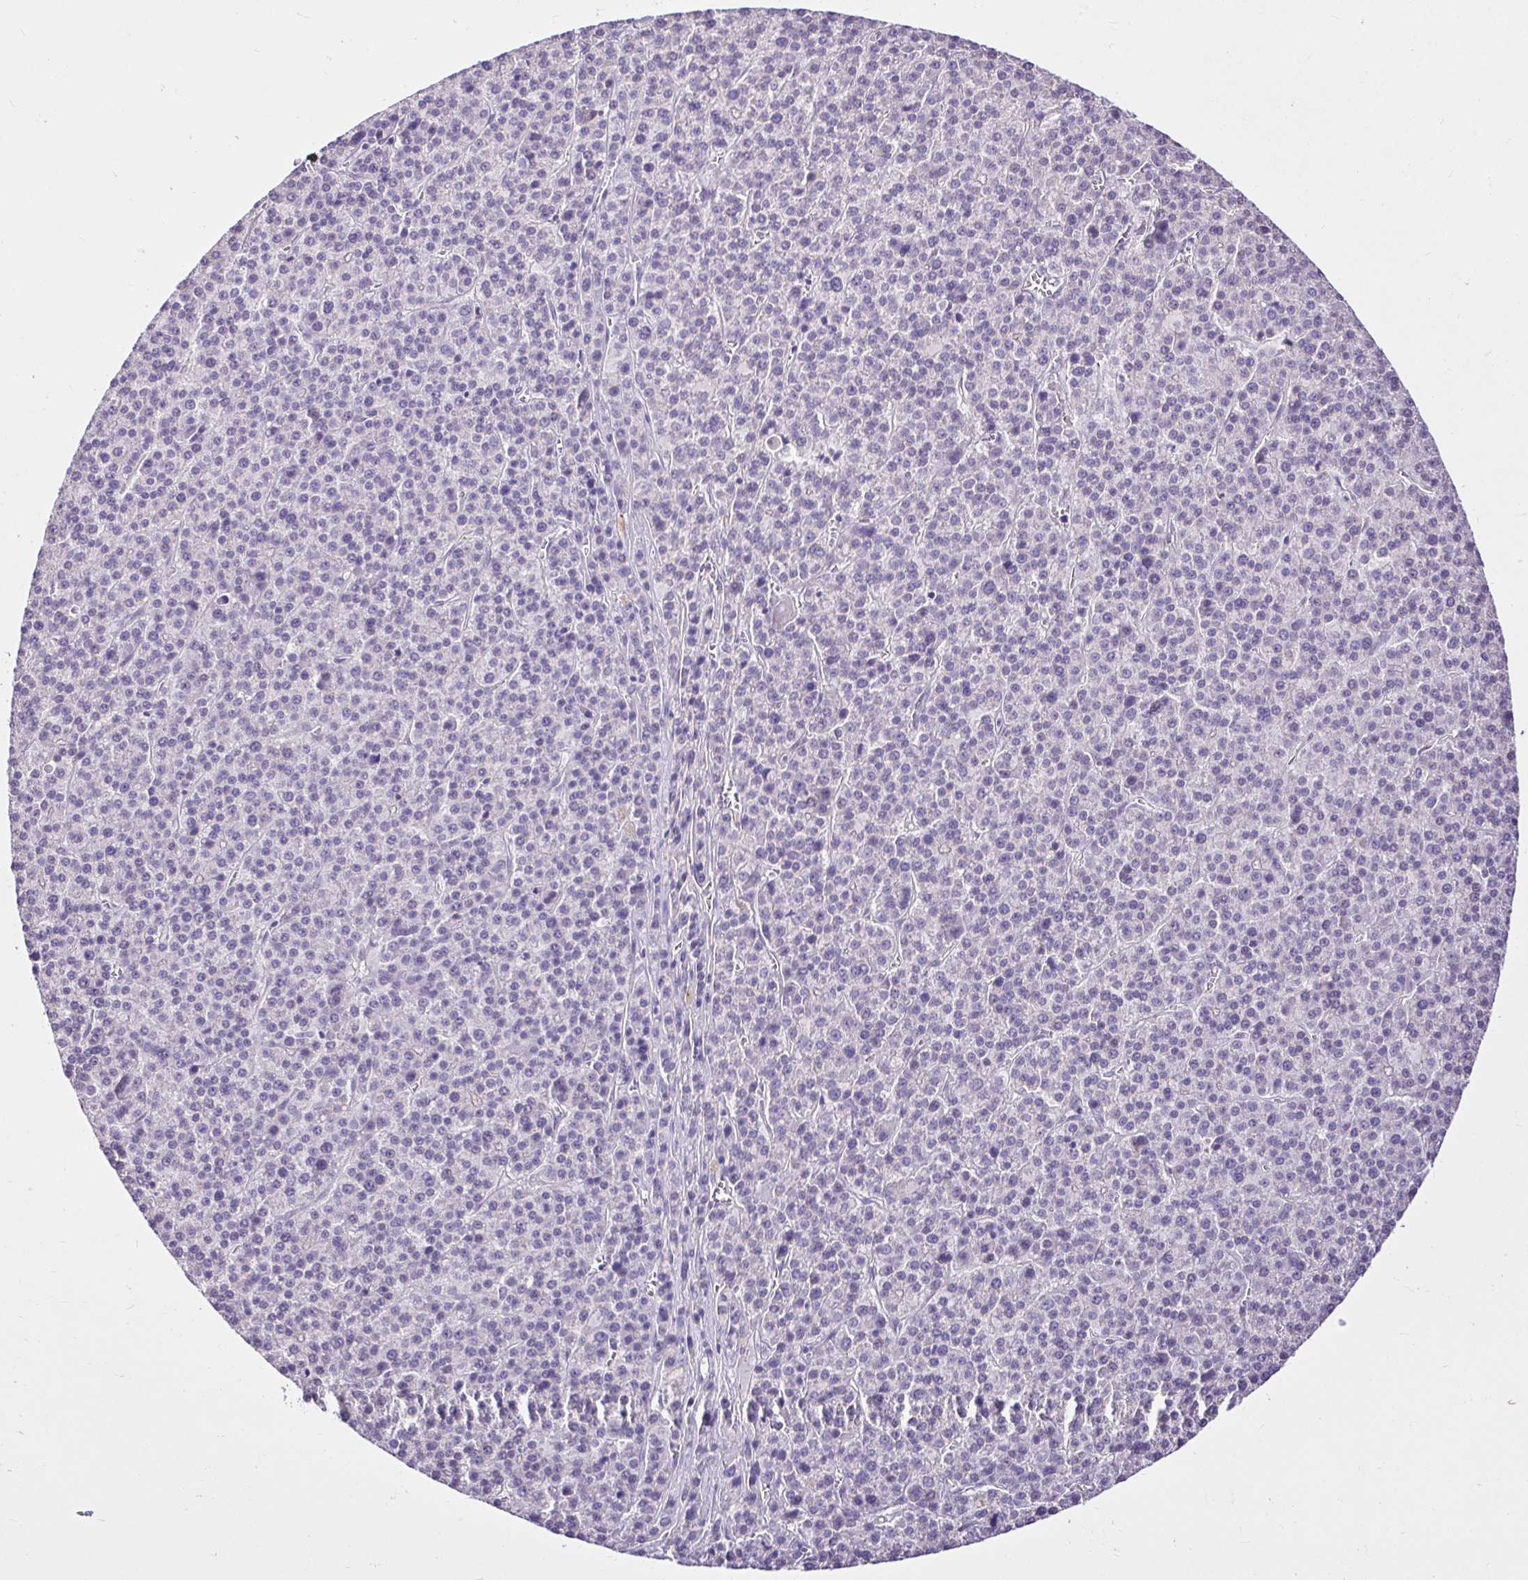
{"staining": {"intensity": "negative", "quantity": "none", "location": "none"}, "tissue": "liver cancer", "cell_type": "Tumor cells", "image_type": "cancer", "snomed": [{"axis": "morphology", "description": "Carcinoma, Hepatocellular, NOS"}, {"axis": "topography", "description": "Liver"}], "caption": "Tumor cells show no significant expression in liver hepatocellular carcinoma.", "gene": "KIAA1210", "patient": {"sex": "female", "age": 58}}